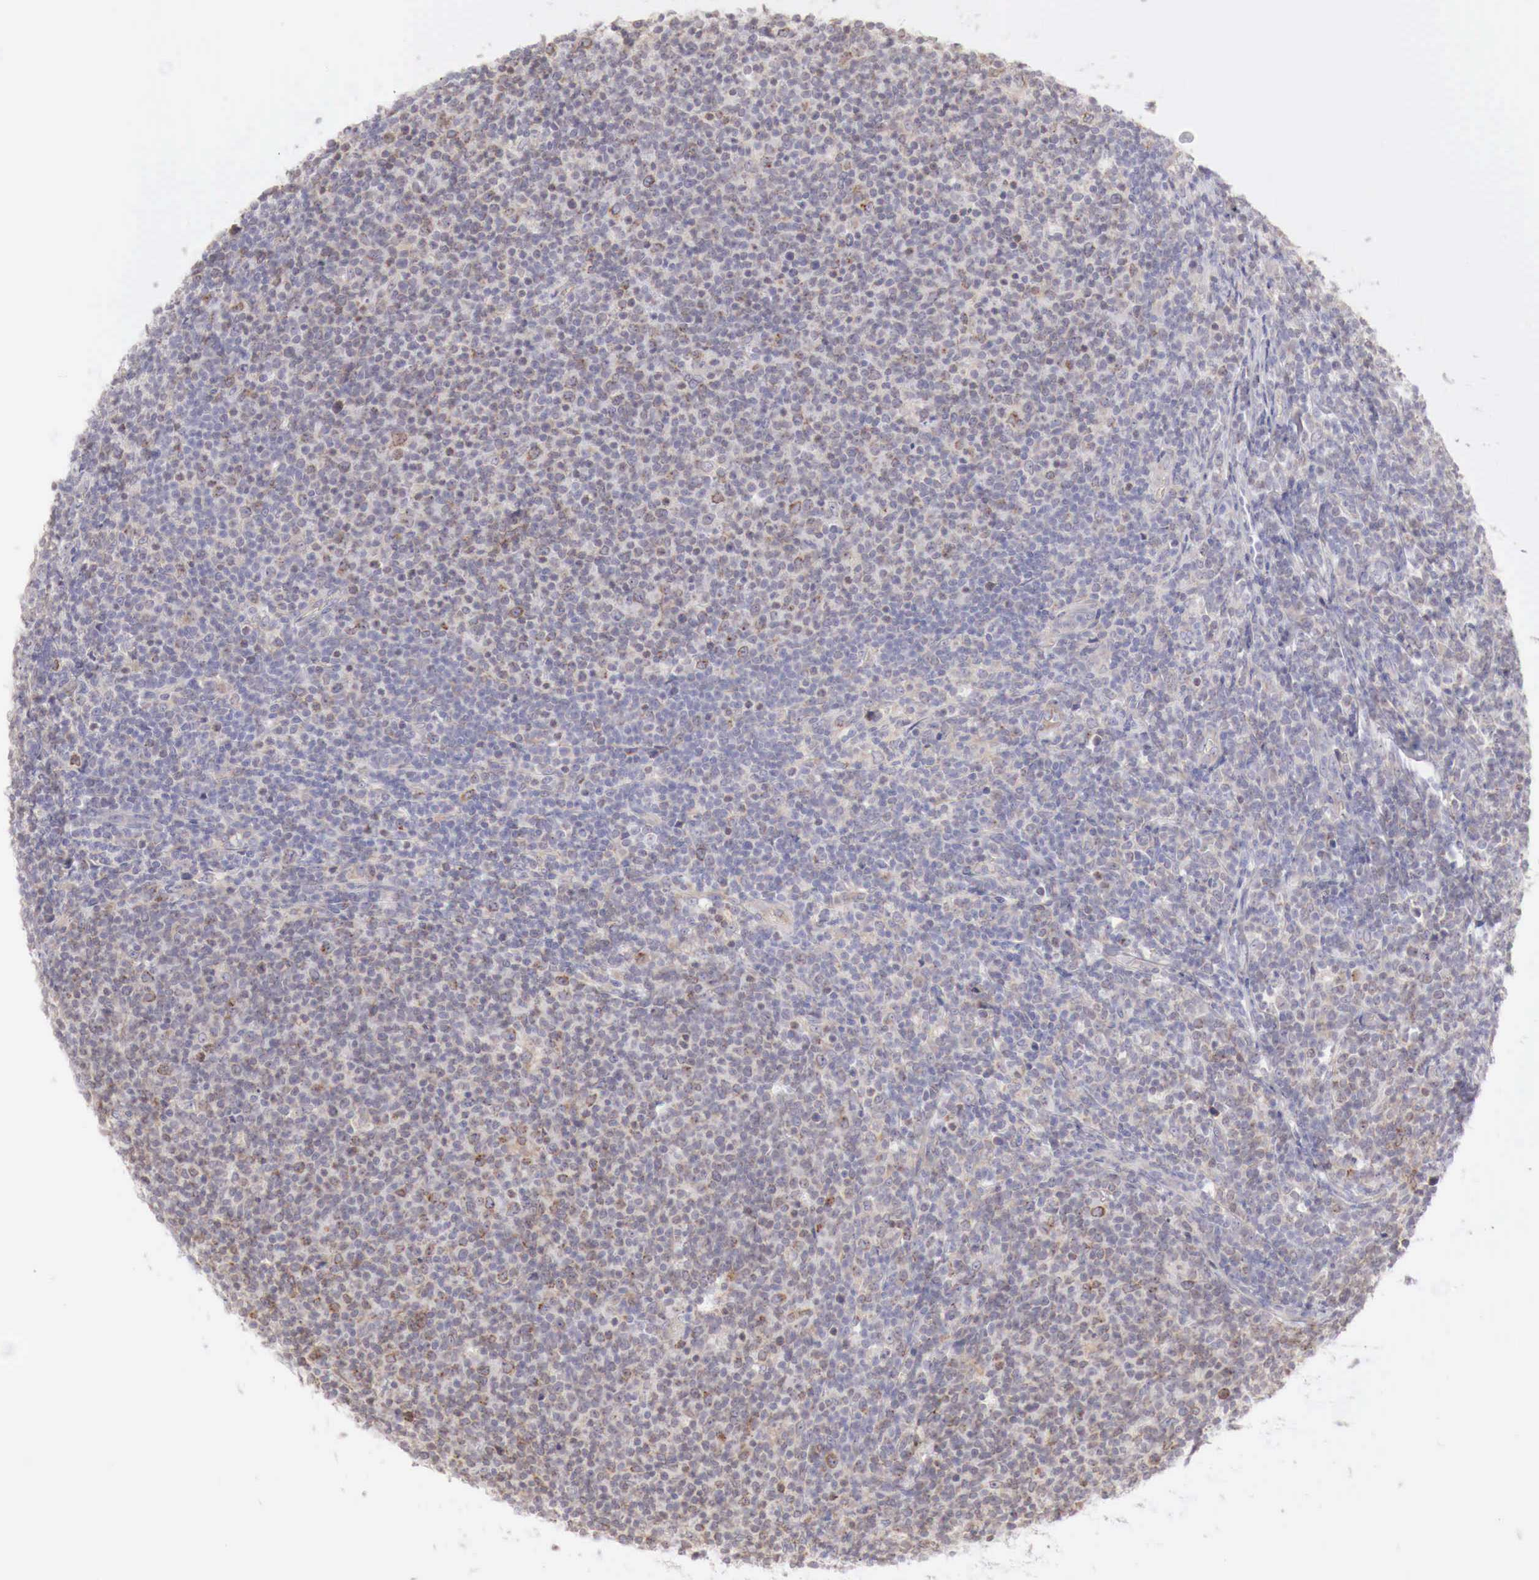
{"staining": {"intensity": "weak", "quantity": "25%-75%", "location": "cytoplasmic/membranous"}, "tissue": "lymphoma", "cell_type": "Tumor cells", "image_type": "cancer", "snomed": [{"axis": "morphology", "description": "Malignant lymphoma, non-Hodgkin's type, Low grade"}, {"axis": "topography", "description": "Lymph node"}], "caption": "Approximately 25%-75% of tumor cells in malignant lymphoma, non-Hodgkin's type (low-grade) demonstrate weak cytoplasmic/membranous protein staining as visualized by brown immunohistochemical staining.", "gene": "NSDHL", "patient": {"sex": "male", "age": 74}}